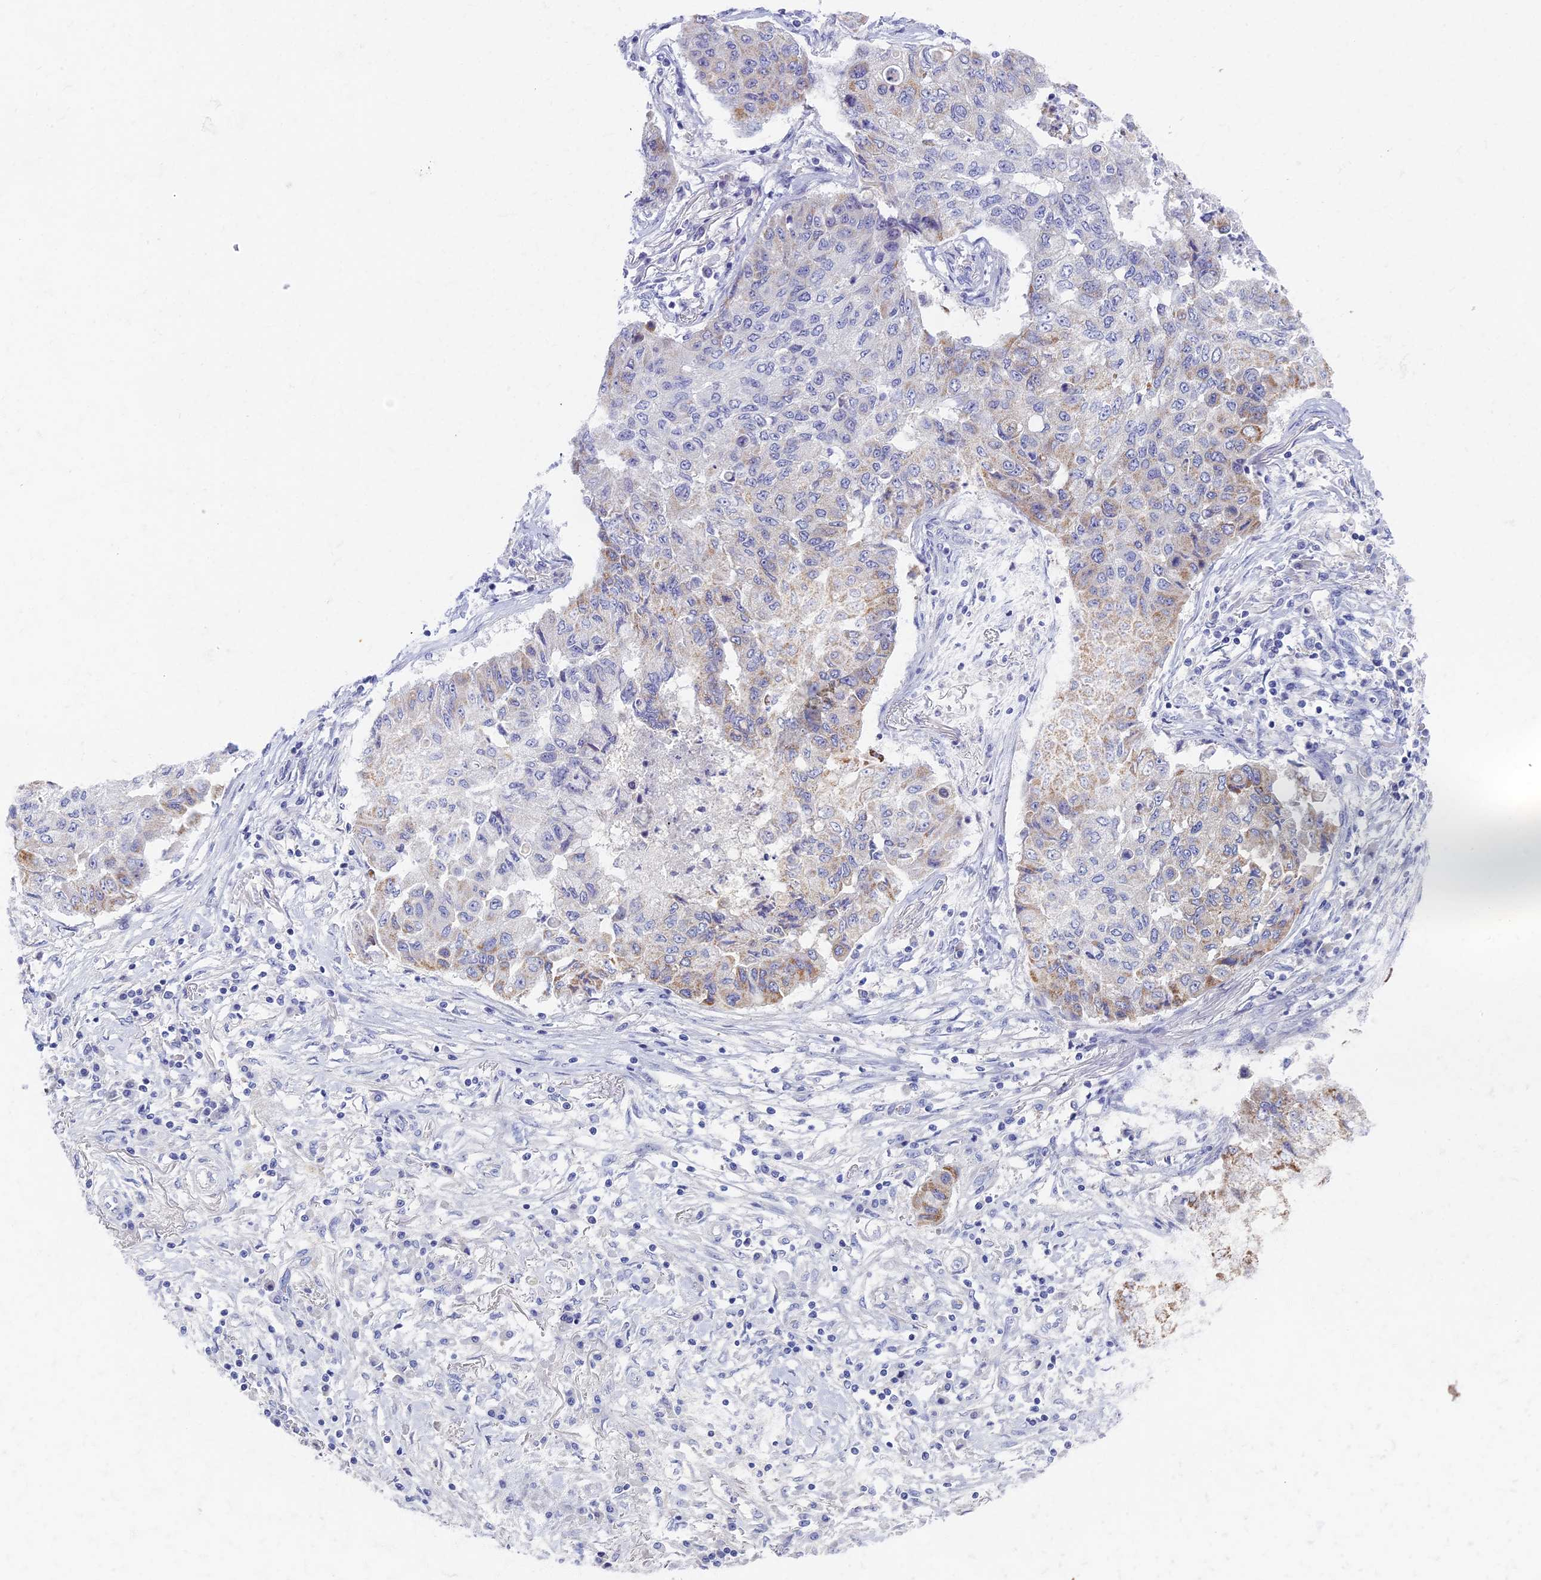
{"staining": {"intensity": "moderate", "quantity": "<25%", "location": "cytoplasmic/membranous"}, "tissue": "lung cancer", "cell_type": "Tumor cells", "image_type": "cancer", "snomed": [{"axis": "morphology", "description": "Squamous cell carcinoma, NOS"}, {"axis": "topography", "description": "Lung"}], "caption": "A brown stain highlights moderate cytoplasmic/membranous staining of a protein in lung squamous cell carcinoma tumor cells.", "gene": "AP4E1", "patient": {"sex": "male", "age": 74}}